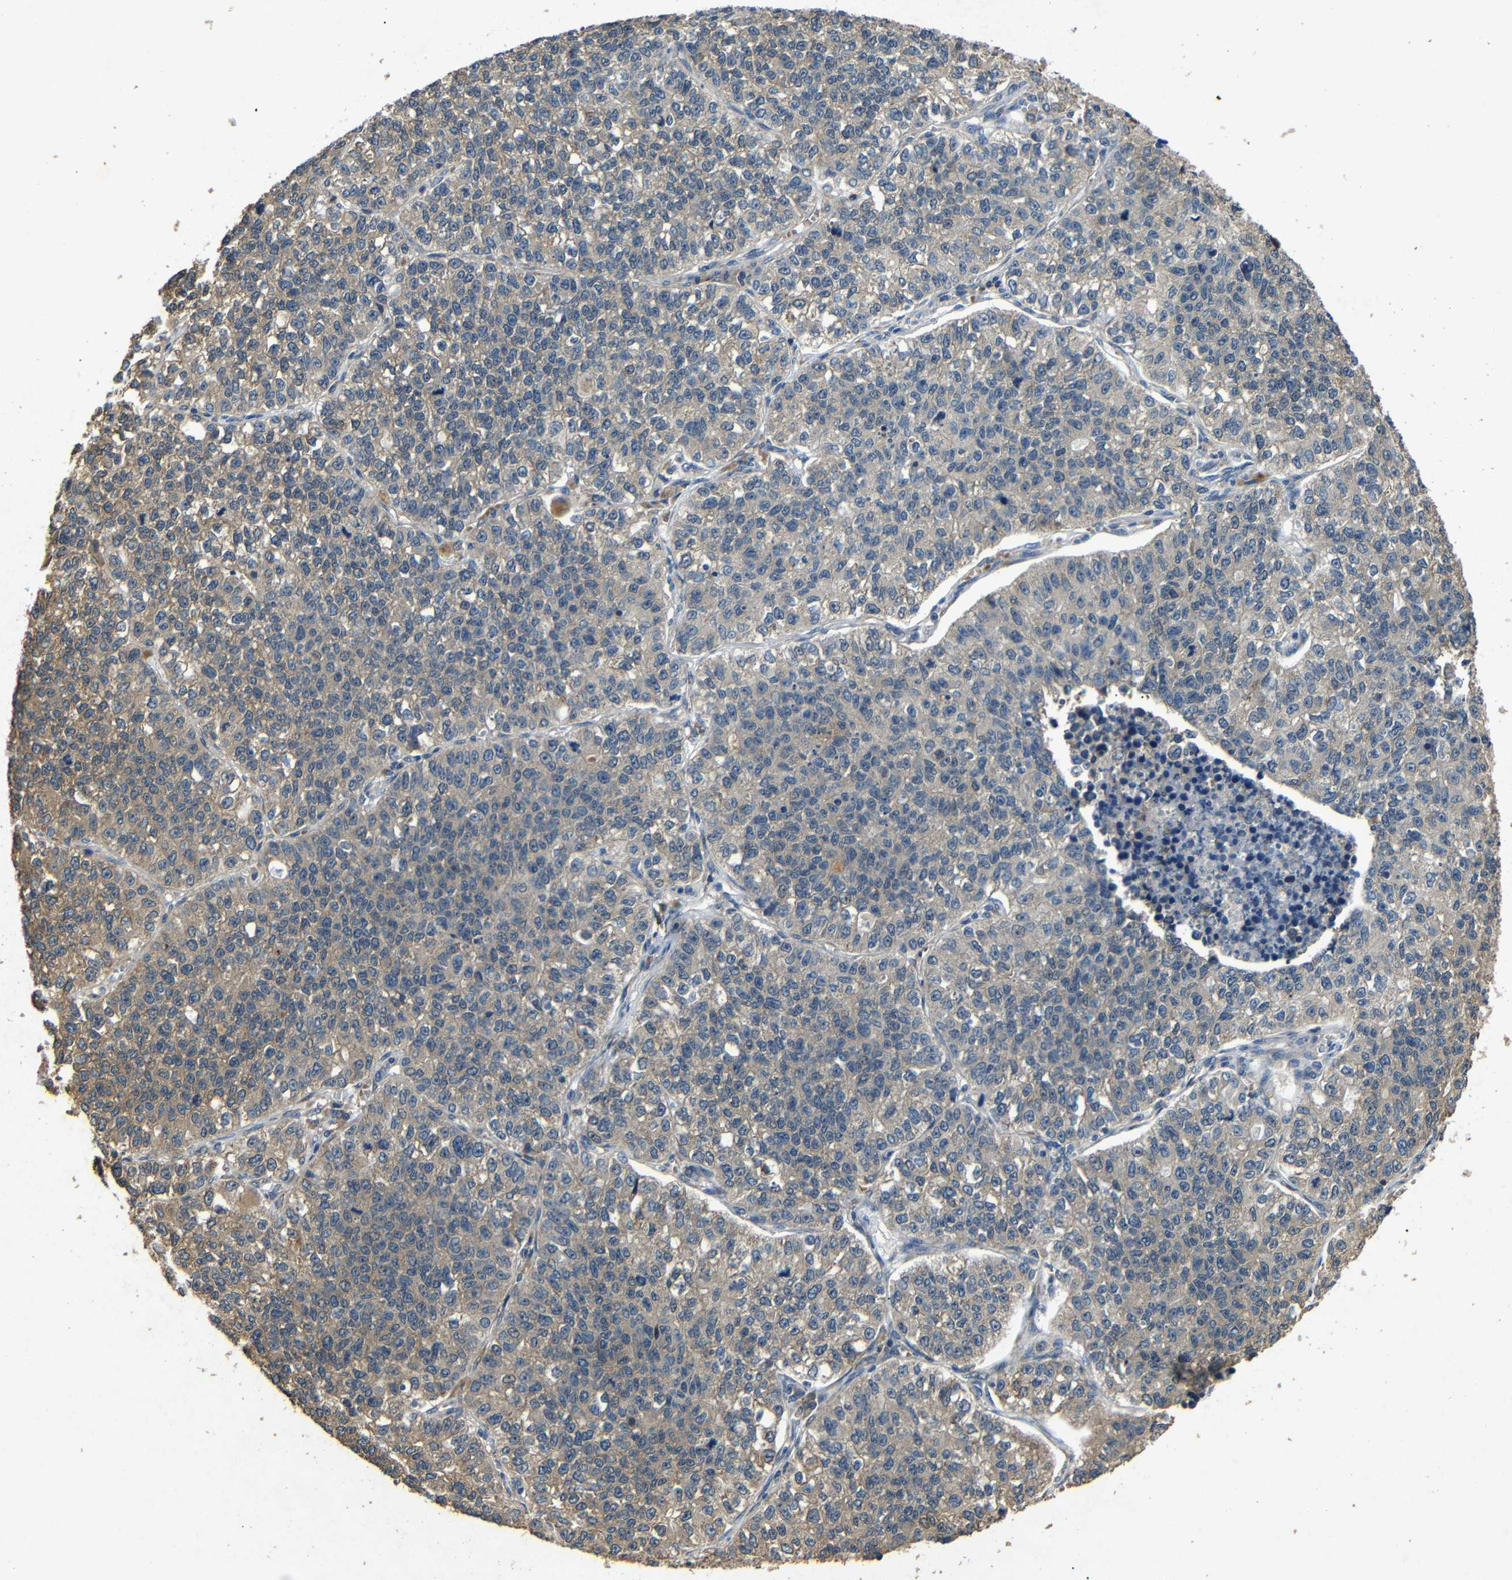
{"staining": {"intensity": "moderate", "quantity": "25%-75%", "location": "cytoplasmic/membranous"}, "tissue": "lung cancer", "cell_type": "Tumor cells", "image_type": "cancer", "snomed": [{"axis": "morphology", "description": "Adenocarcinoma, NOS"}, {"axis": "topography", "description": "Lung"}], "caption": "The immunohistochemical stain shows moderate cytoplasmic/membranous positivity in tumor cells of lung cancer (adenocarcinoma) tissue. Using DAB (3,3'-diaminobenzidine) (brown) and hematoxylin (blue) stains, captured at high magnification using brightfield microscopy.", "gene": "BNIP3", "patient": {"sex": "male", "age": 49}}